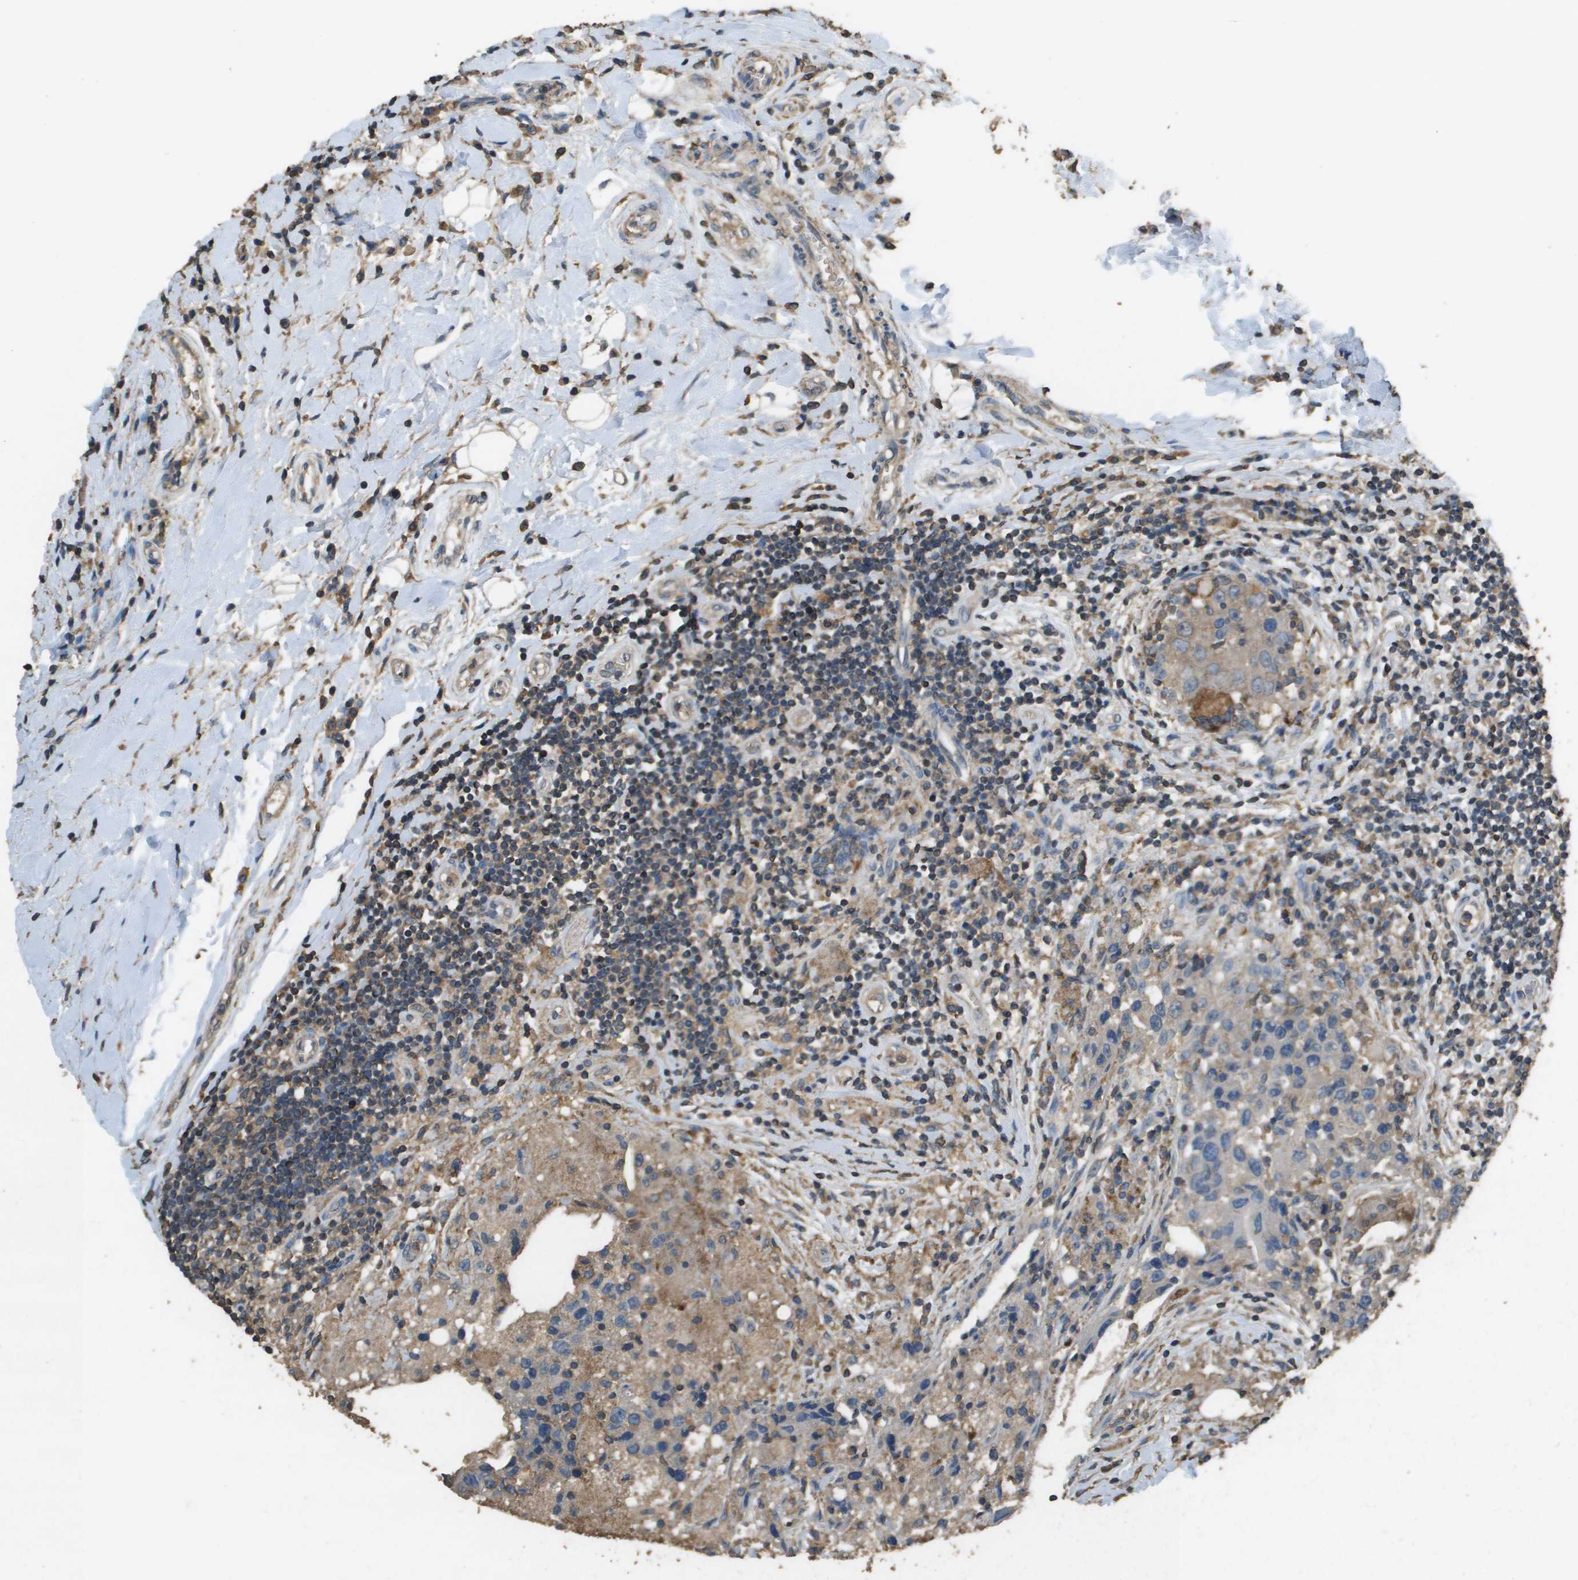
{"staining": {"intensity": "weak", "quantity": "<25%", "location": "cytoplasmic/membranous"}, "tissue": "breast cancer", "cell_type": "Tumor cells", "image_type": "cancer", "snomed": [{"axis": "morphology", "description": "Duct carcinoma"}, {"axis": "topography", "description": "Breast"}], "caption": "Immunohistochemistry (IHC) photomicrograph of neoplastic tissue: human invasive ductal carcinoma (breast) stained with DAB (3,3'-diaminobenzidine) shows no significant protein staining in tumor cells.", "gene": "MS4A7", "patient": {"sex": "female", "age": 27}}